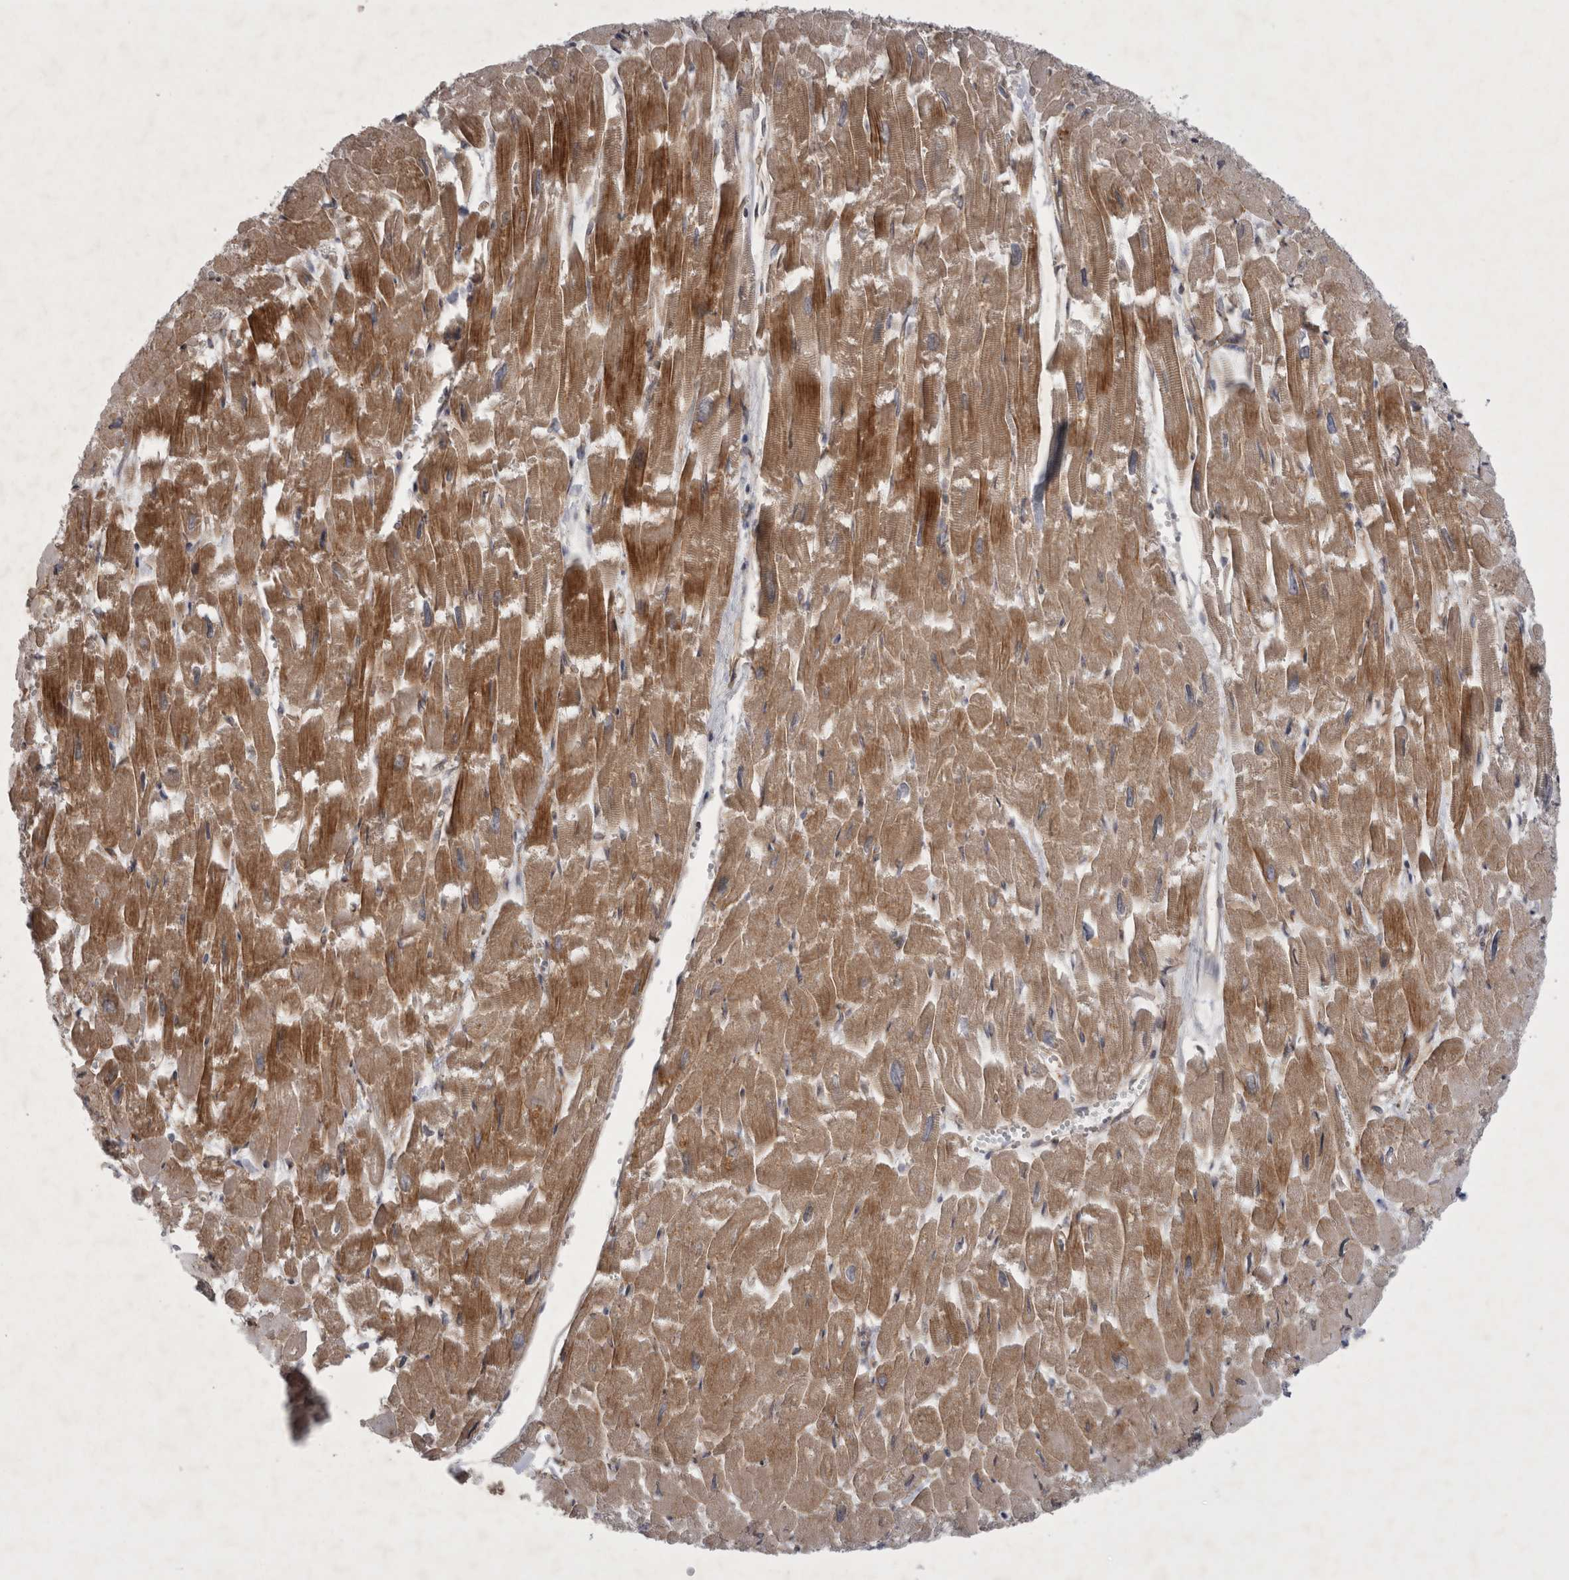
{"staining": {"intensity": "moderate", "quantity": ">75%", "location": "cytoplasmic/membranous"}, "tissue": "heart muscle", "cell_type": "Cardiomyocytes", "image_type": "normal", "snomed": [{"axis": "morphology", "description": "Normal tissue, NOS"}, {"axis": "topography", "description": "Heart"}], "caption": "Protein expression analysis of normal human heart muscle reveals moderate cytoplasmic/membranous staining in approximately >75% of cardiomyocytes.", "gene": "PARP11", "patient": {"sex": "male", "age": 54}}